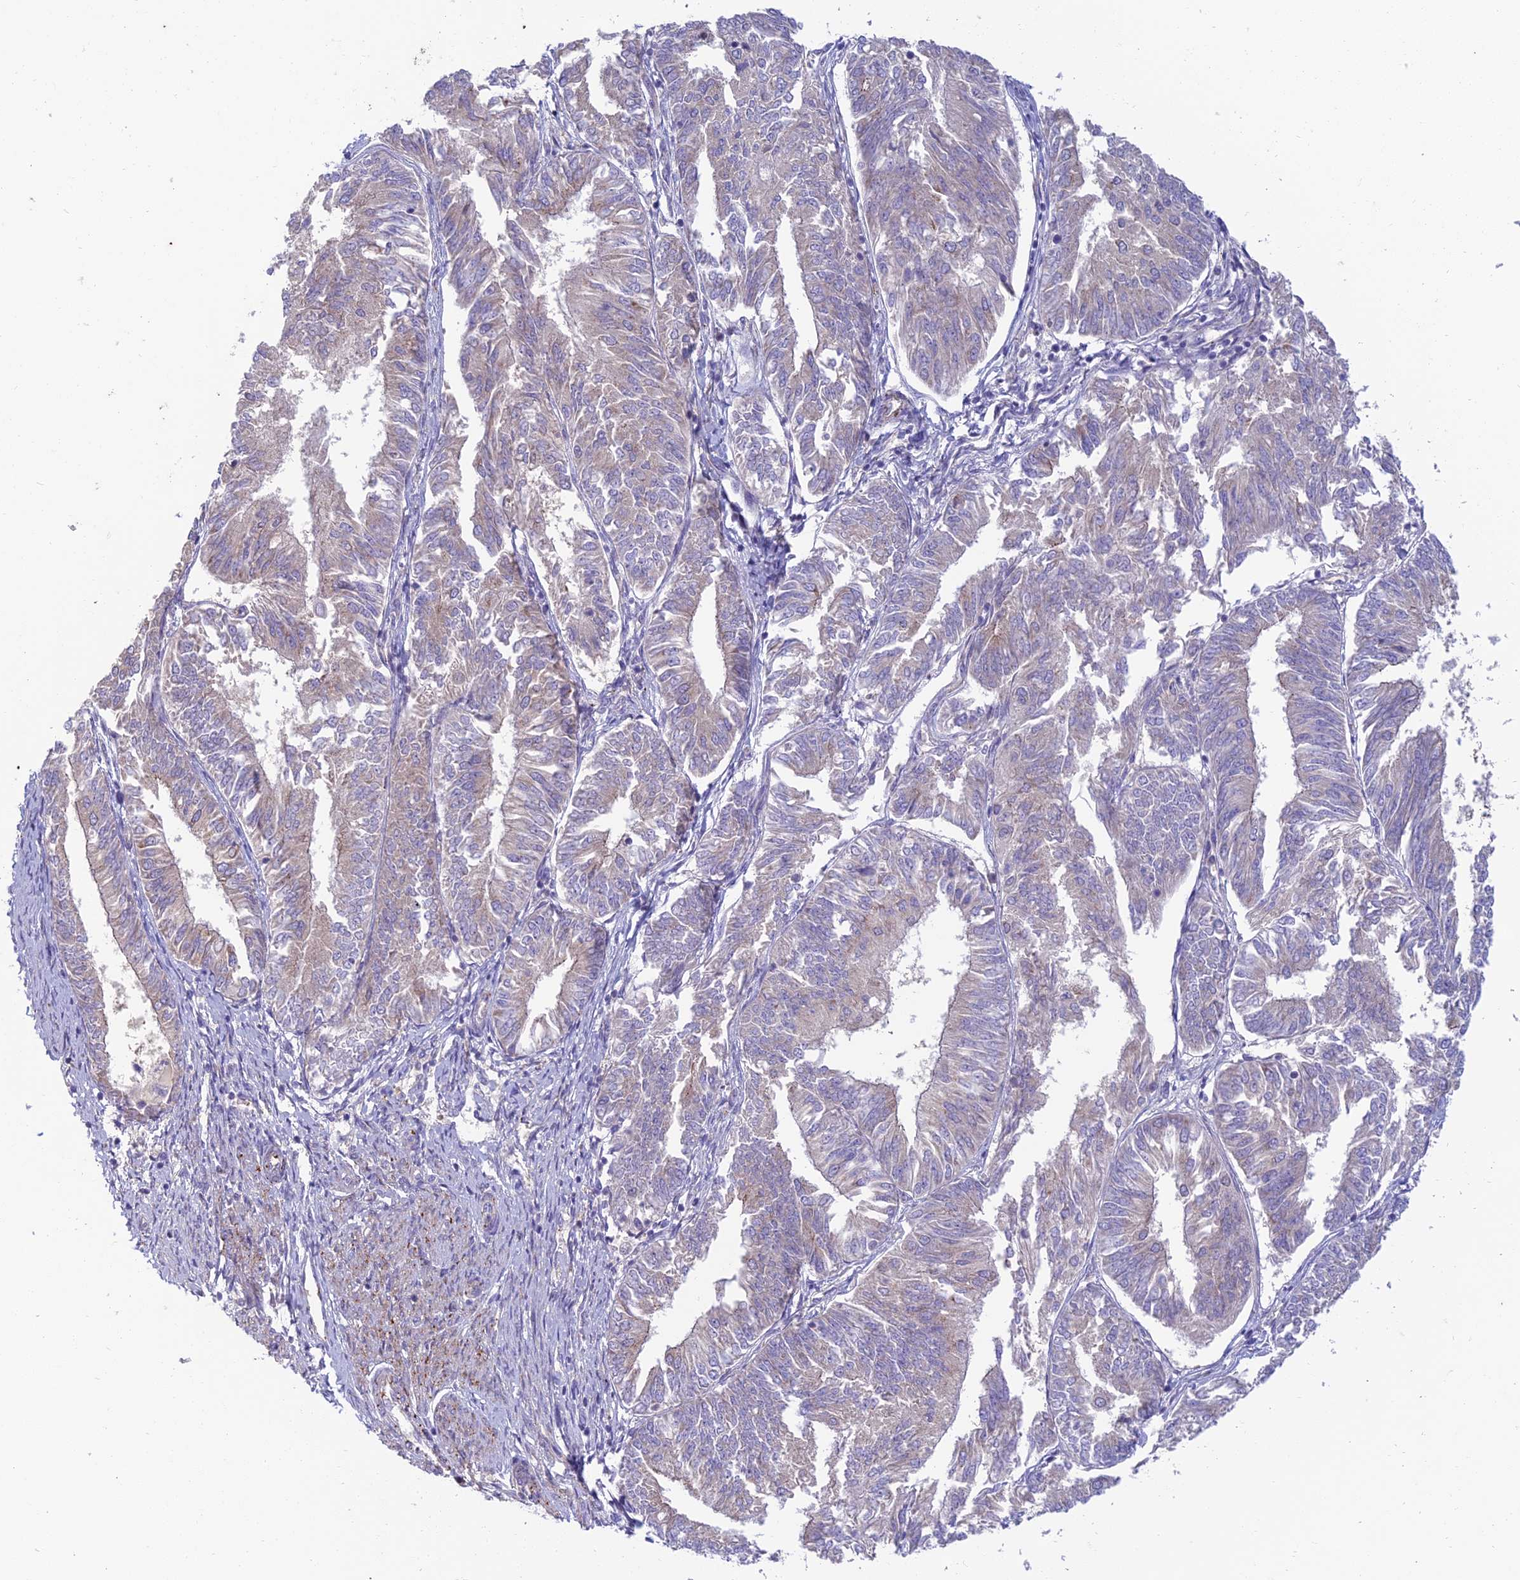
{"staining": {"intensity": "negative", "quantity": "none", "location": "none"}, "tissue": "endometrial cancer", "cell_type": "Tumor cells", "image_type": "cancer", "snomed": [{"axis": "morphology", "description": "Adenocarcinoma, NOS"}, {"axis": "topography", "description": "Endometrium"}], "caption": "Immunohistochemistry (IHC) histopathology image of neoplastic tissue: human adenocarcinoma (endometrial) stained with DAB (3,3'-diaminobenzidine) demonstrates no significant protein positivity in tumor cells. (Brightfield microscopy of DAB (3,3'-diaminobenzidine) IHC at high magnification).", "gene": "DUS2", "patient": {"sex": "female", "age": 58}}